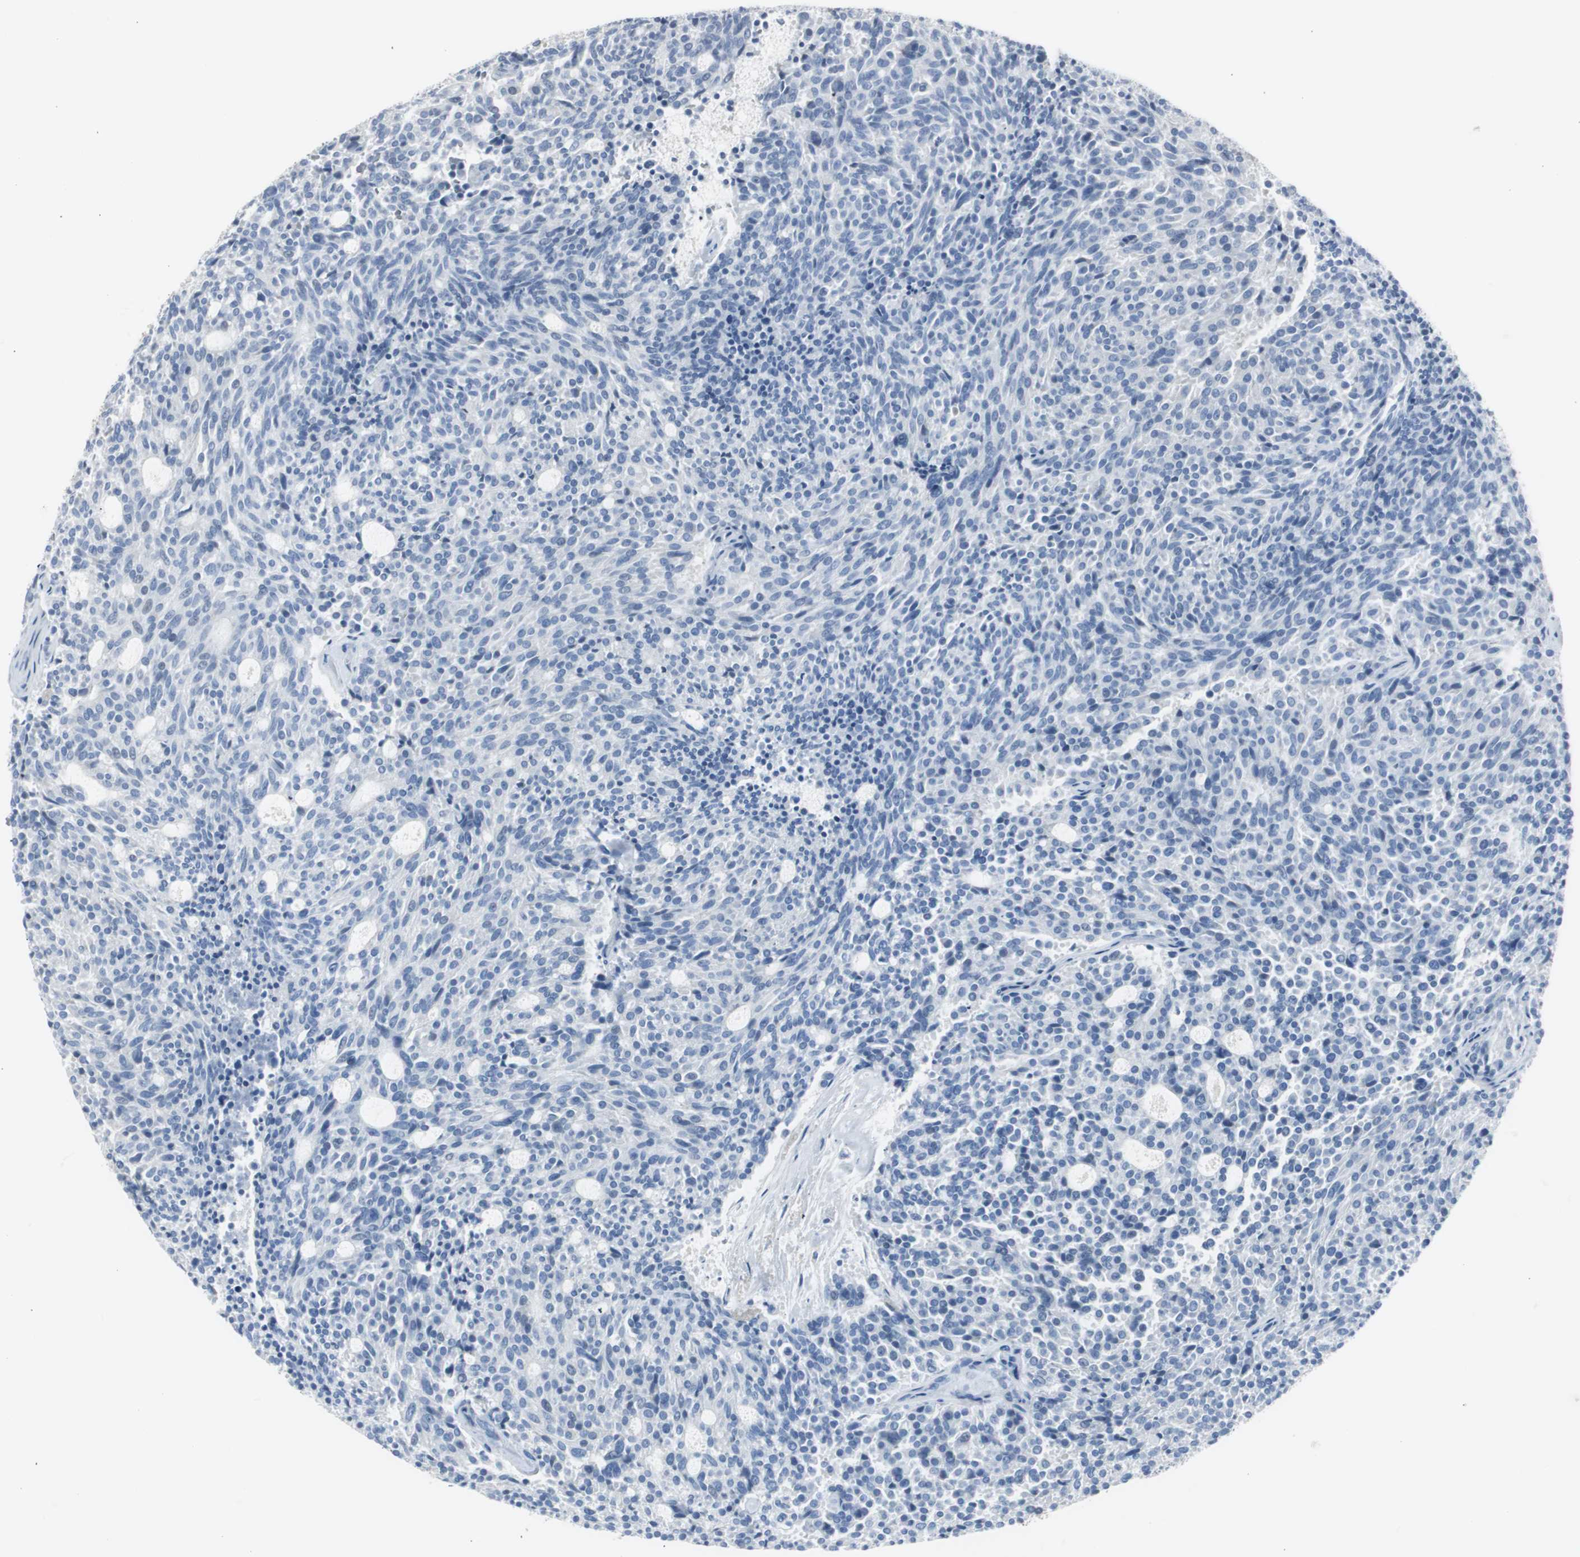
{"staining": {"intensity": "negative", "quantity": "none", "location": "none"}, "tissue": "carcinoid", "cell_type": "Tumor cells", "image_type": "cancer", "snomed": [{"axis": "morphology", "description": "Carcinoid, malignant, NOS"}, {"axis": "topography", "description": "Pancreas"}], "caption": "DAB immunohistochemical staining of malignant carcinoid displays no significant expression in tumor cells.", "gene": "S100A7", "patient": {"sex": "female", "age": 54}}